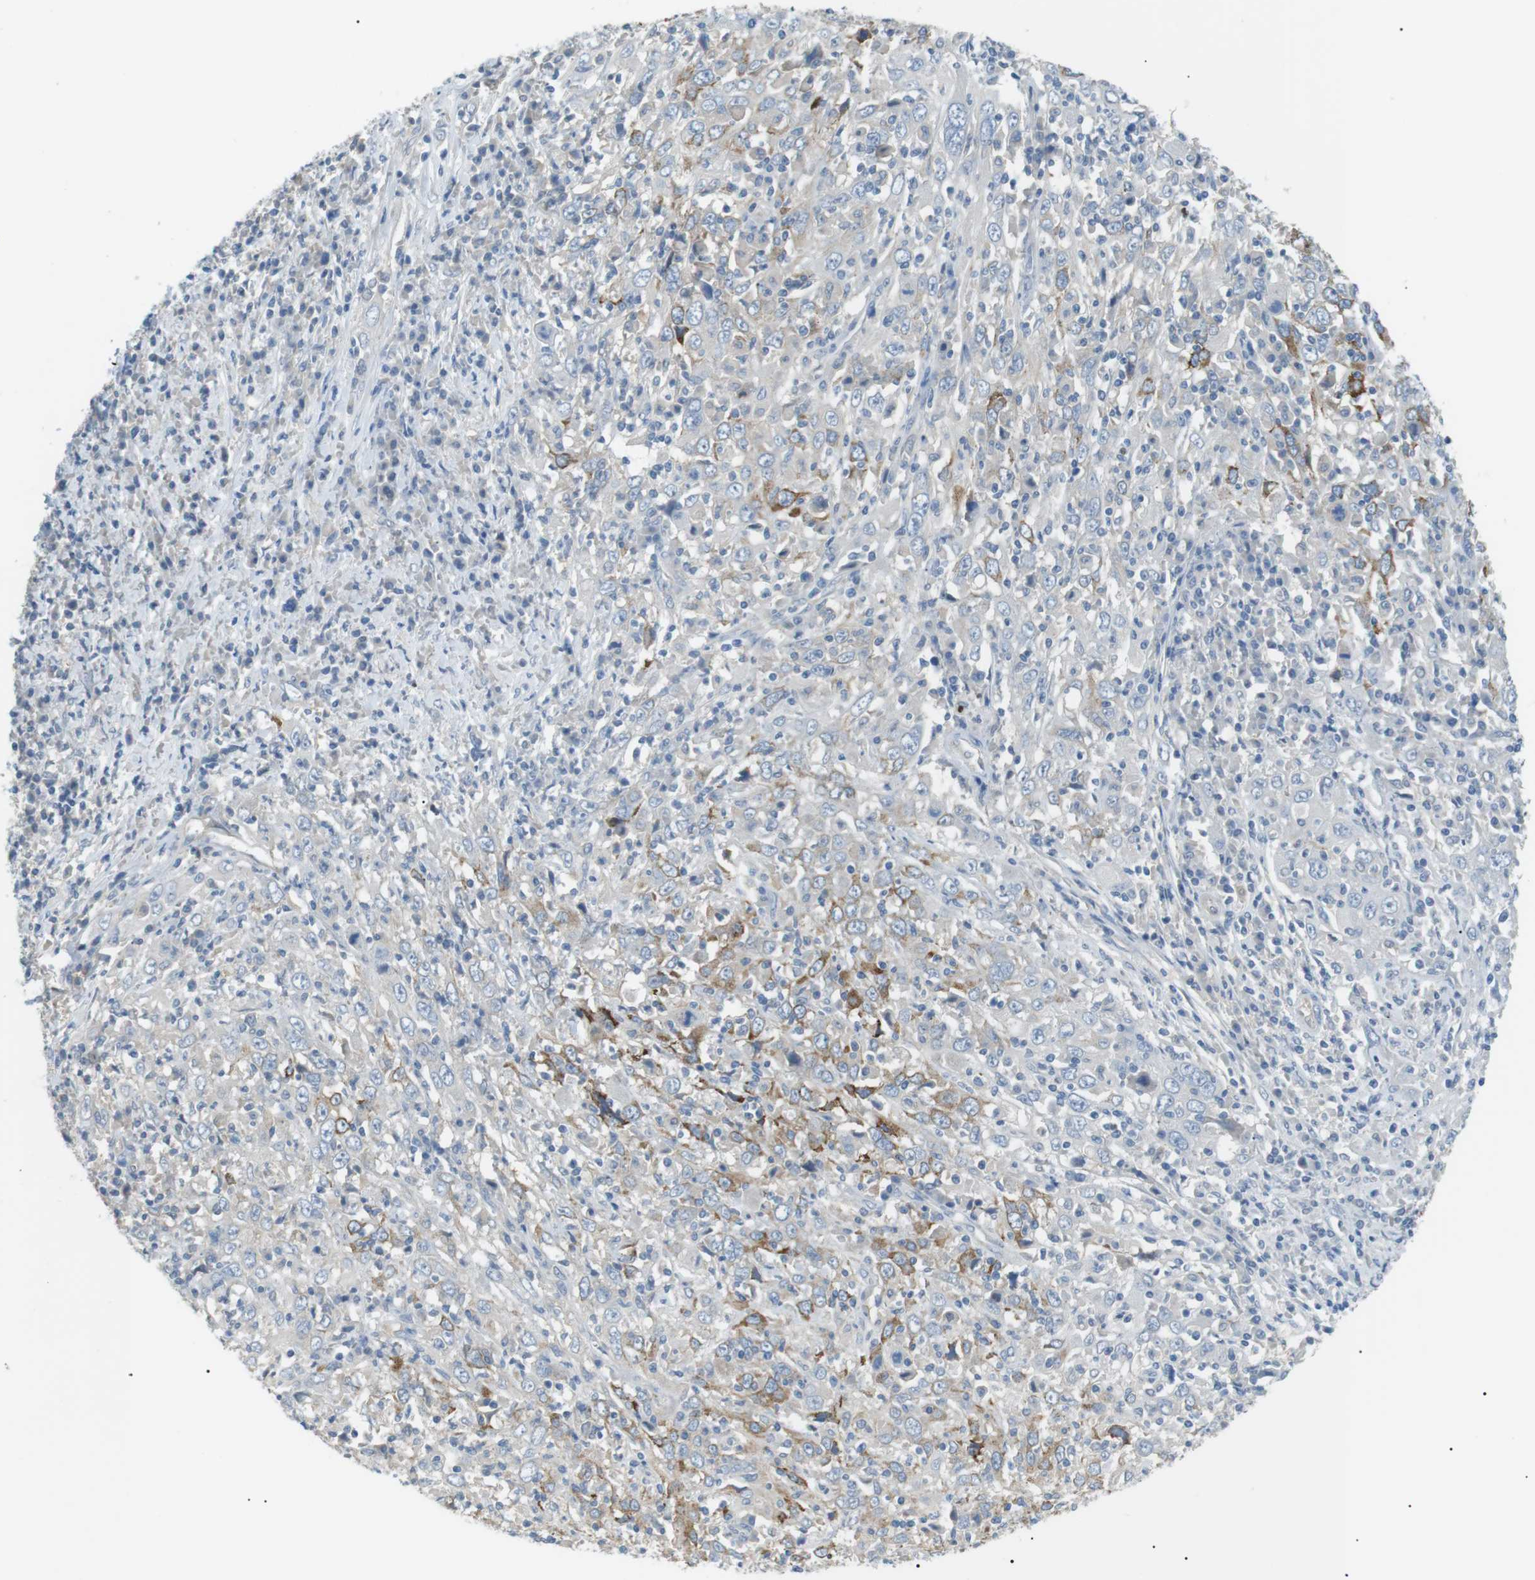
{"staining": {"intensity": "moderate", "quantity": "<25%", "location": "cytoplasmic/membranous"}, "tissue": "cervical cancer", "cell_type": "Tumor cells", "image_type": "cancer", "snomed": [{"axis": "morphology", "description": "Squamous cell carcinoma, NOS"}, {"axis": "topography", "description": "Cervix"}], "caption": "Immunohistochemistry histopathology image of human squamous cell carcinoma (cervical) stained for a protein (brown), which displays low levels of moderate cytoplasmic/membranous expression in about <25% of tumor cells.", "gene": "CDH26", "patient": {"sex": "female", "age": 46}}